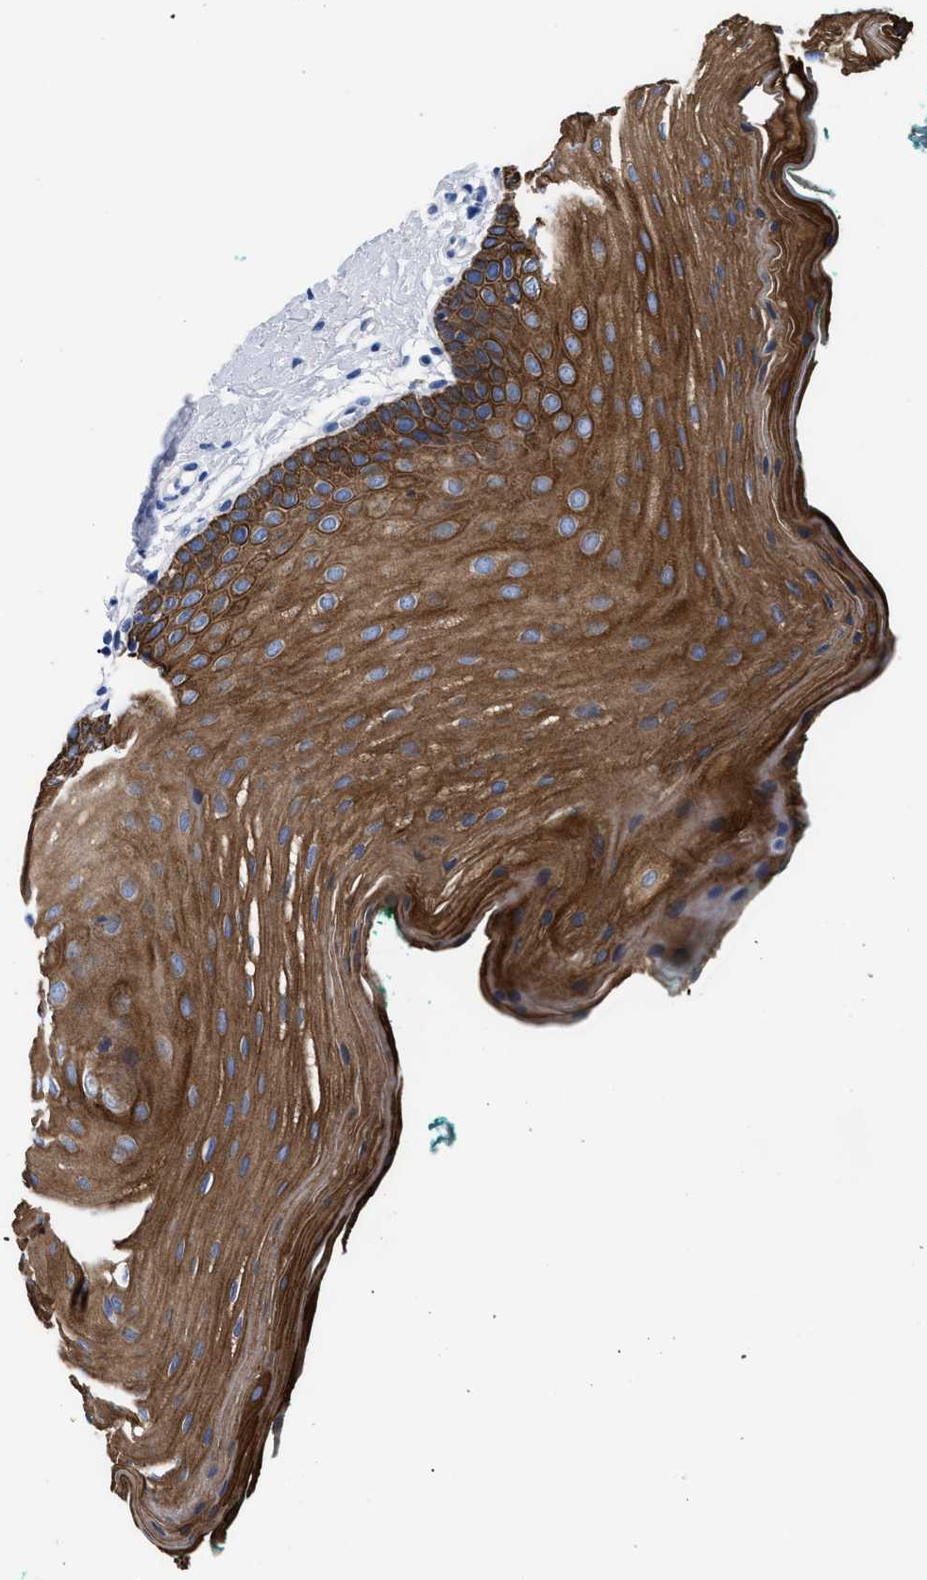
{"staining": {"intensity": "strong", "quantity": ">75%", "location": "cytoplasmic/membranous"}, "tissue": "oral mucosa", "cell_type": "Squamous epithelial cells", "image_type": "normal", "snomed": [{"axis": "morphology", "description": "Normal tissue, NOS"}, {"axis": "topography", "description": "Oral tissue"}], "caption": "Oral mucosa was stained to show a protein in brown. There is high levels of strong cytoplasmic/membranous positivity in about >75% of squamous epithelial cells.", "gene": "TMEM68", "patient": {"sex": "male", "age": 58}}